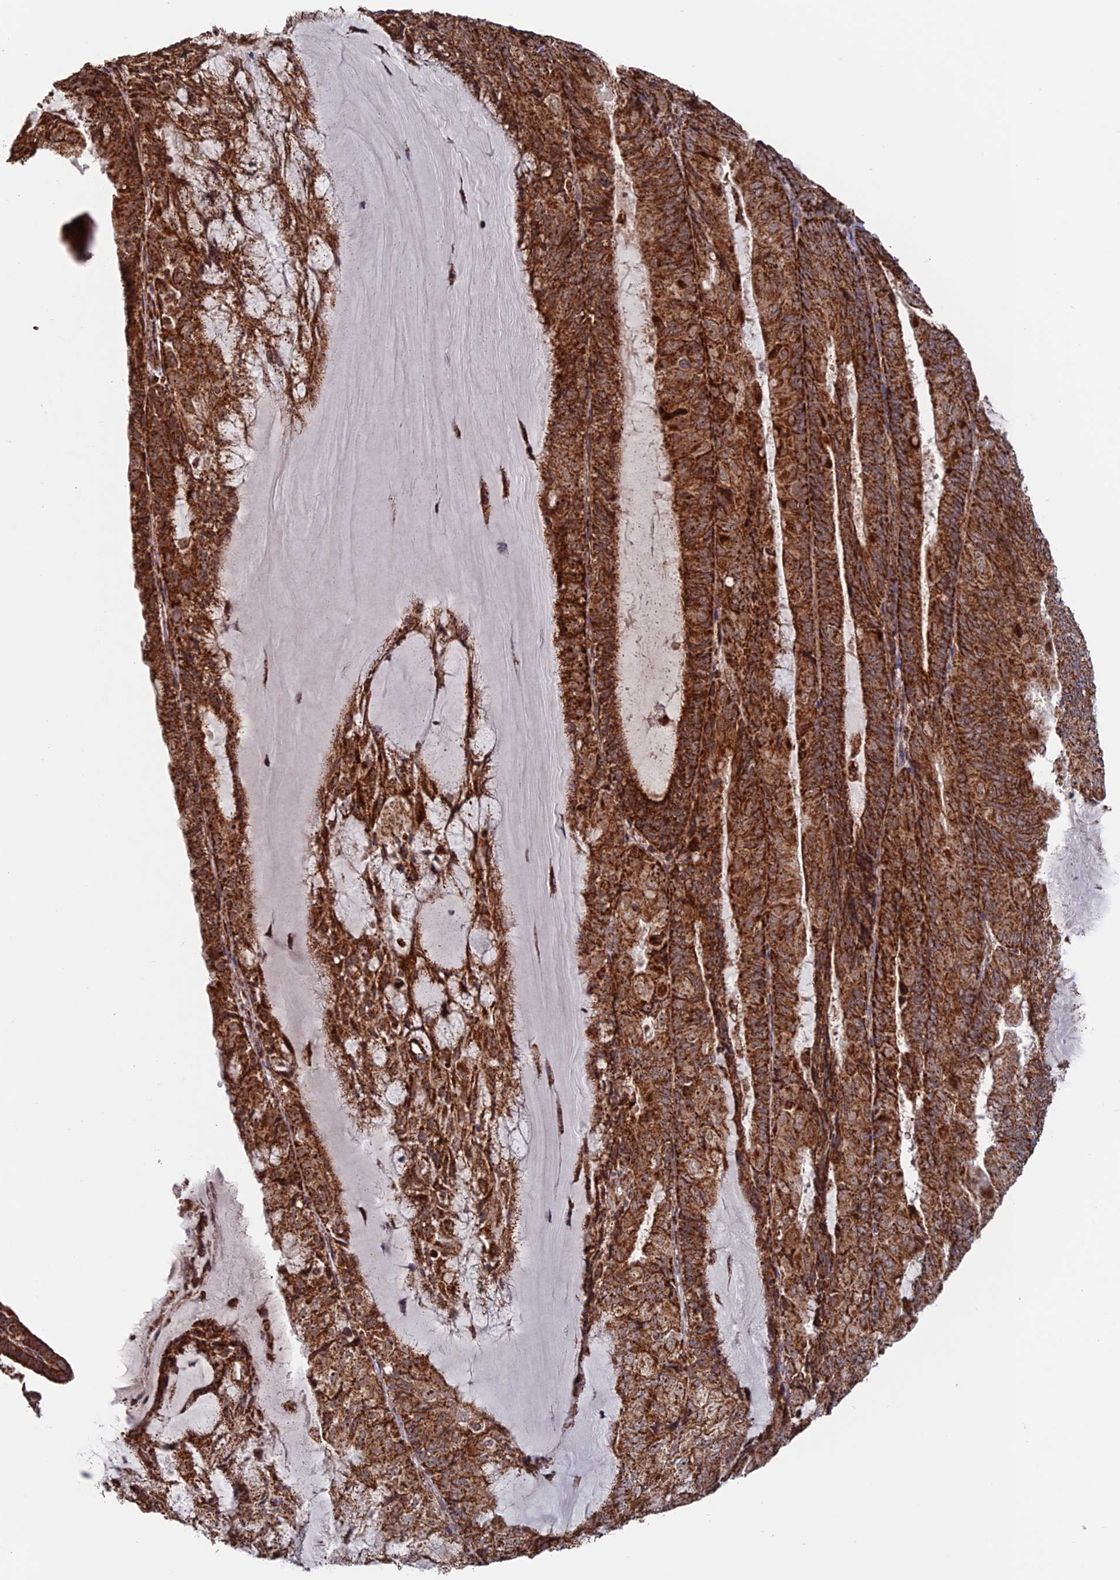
{"staining": {"intensity": "moderate", "quantity": ">75%", "location": "cytoplasmic/membranous"}, "tissue": "endometrial cancer", "cell_type": "Tumor cells", "image_type": "cancer", "snomed": [{"axis": "morphology", "description": "Adenocarcinoma, NOS"}, {"axis": "topography", "description": "Endometrium"}], "caption": "Immunohistochemistry (IHC) histopathology image of neoplastic tissue: human endometrial cancer (adenocarcinoma) stained using IHC displays medium levels of moderate protein expression localized specifically in the cytoplasmic/membranous of tumor cells, appearing as a cytoplasmic/membranous brown color.", "gene": "DTYMK", "patient": {"sex": "female", "age": 81}}